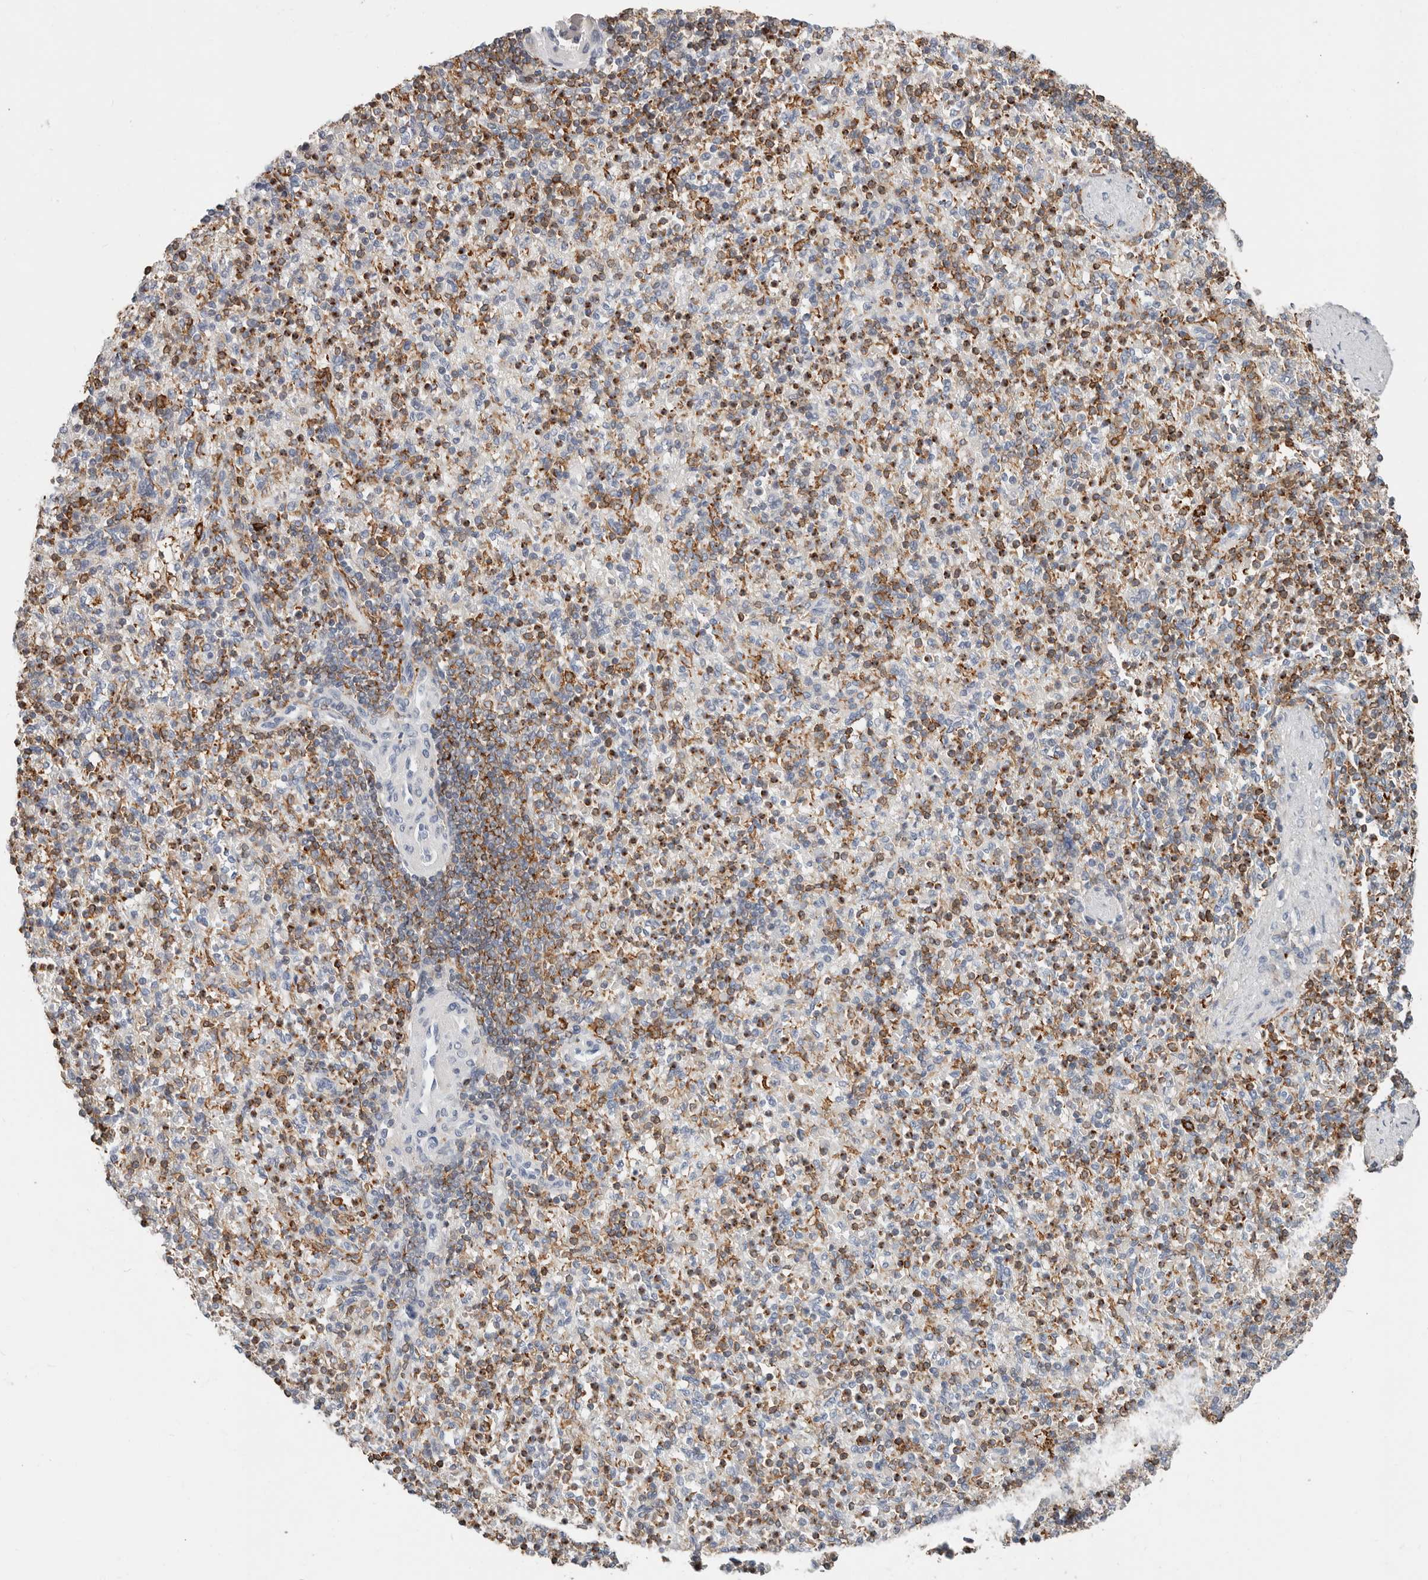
{"staining": {"intensity": "moderate", "quantity": "25%-75%", "location": "cytoplasmic/membranous"}, "tissue": "spleen", "cell_type": "Cells in red pulp", "image_type": "normal", "snomed": [{"axis": "morphology", "description": "Normal tissue, NOS"}, {"axis": "topography", "description": "Spleen"}], "caption": "Protein analysis of unremarkable spleen reveals moderate cytoplasmic/membranous expression in about 25%-75% of cells in red pulp. Using DAB (brown) and hematoxylin (blue) stains, captured at high magnification using brightfield microscopy.", "gene": "TMEM63B", "patient": {"sex": "female", "age": 74}}